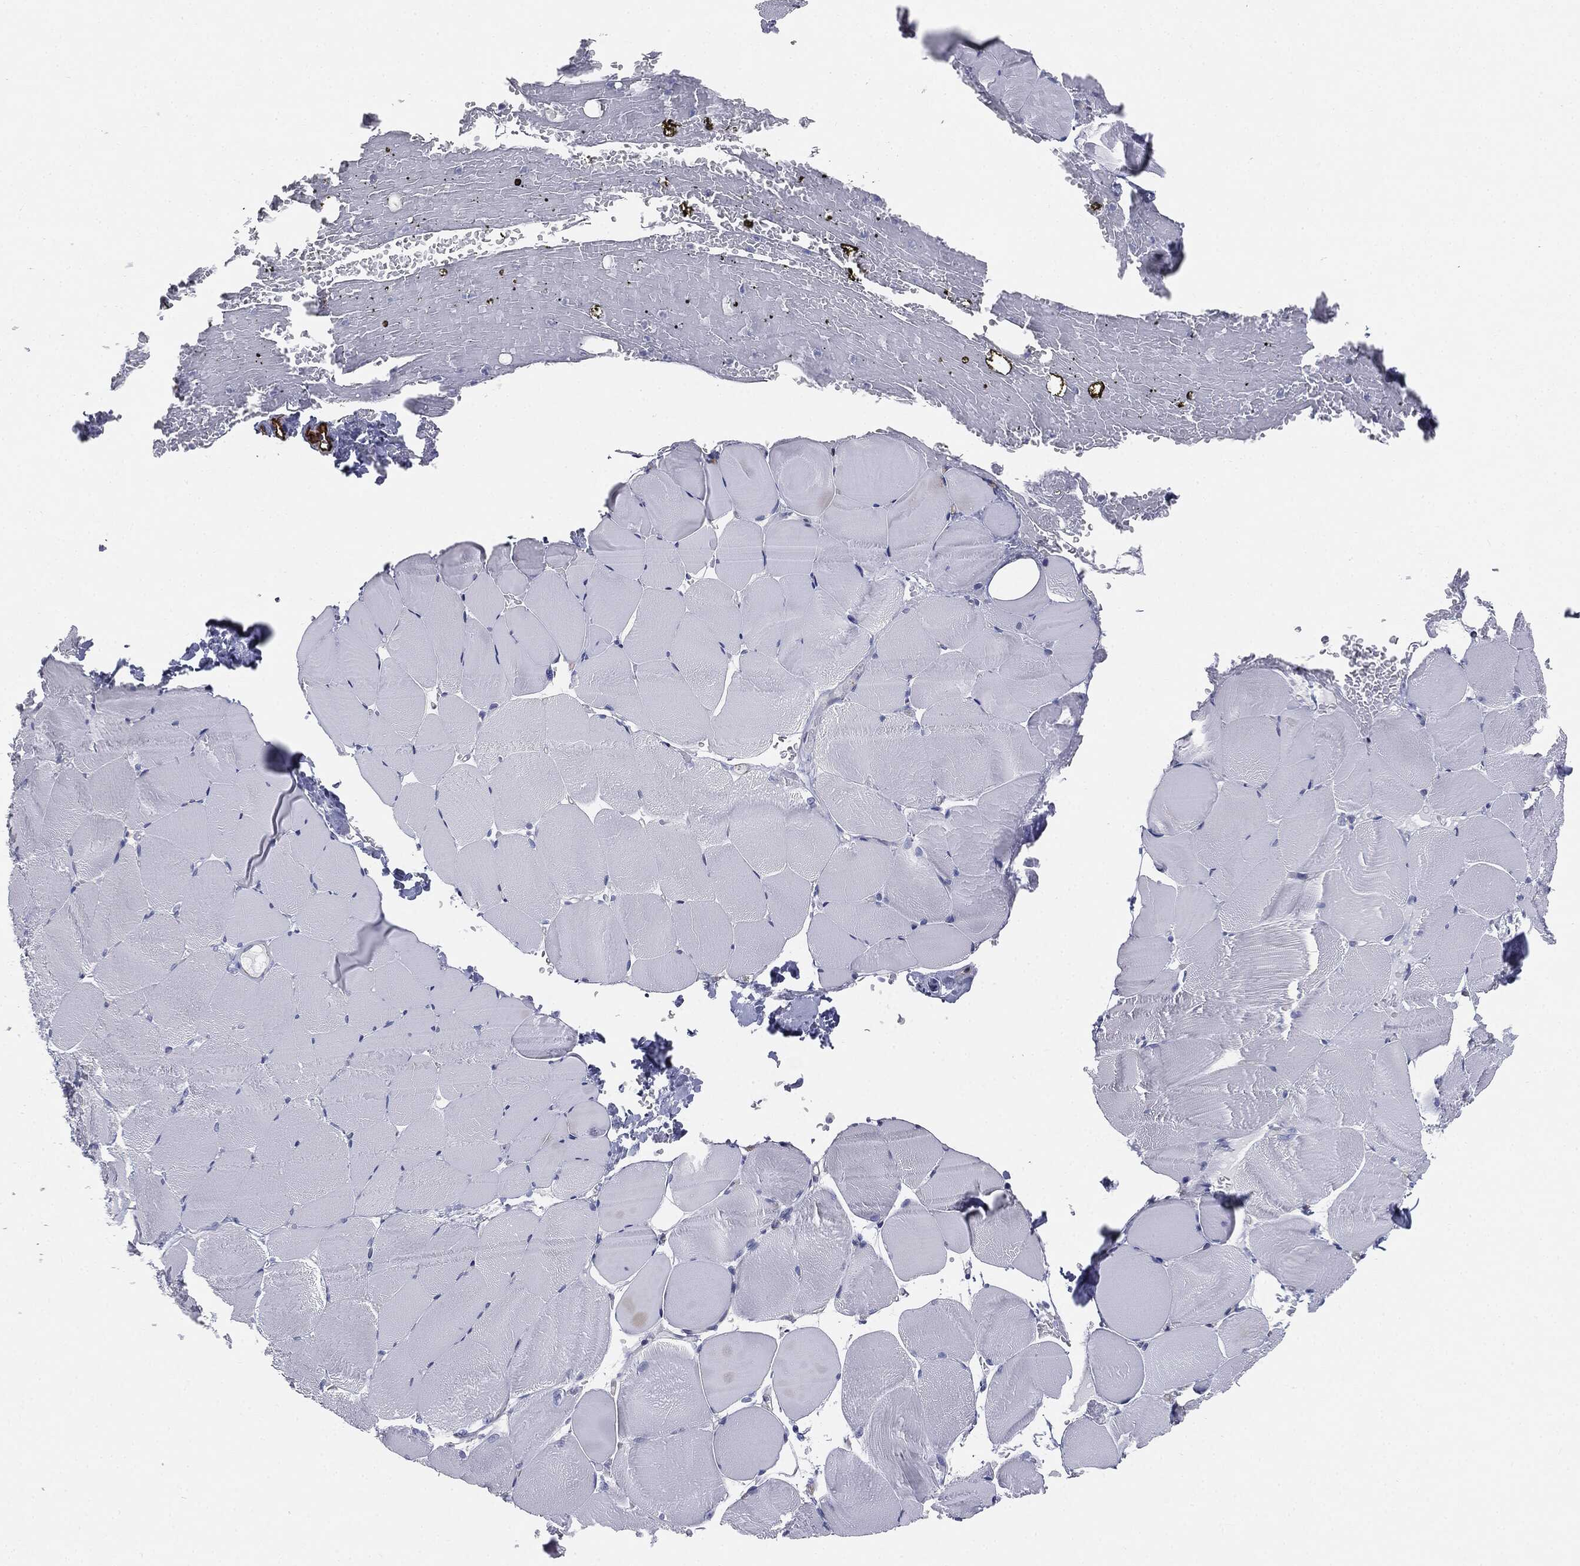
{"staining": {"intensity": "negative", "quantity": "none", "location": "none"}, "tissue": "skeletal muscle", "cell_type": "Myocytes", "image_type": "normal", "snomed": [{"axis": "morphology", "description": "Normal tissue, NOS"}, {"axis": "topography", "description": "Skeletal muscle"}], "caption": "High magnification brightfield microscopy of normal skeletal muscle stained with DAB (brown) and counterstained with hematoxylin (blue): myocytes show no significant expression. (DAB IHC visualized using brightfield microscopy, high magnification).", "gene": "MUC5AC", "patient": {"sex": "female", "age": 37}}